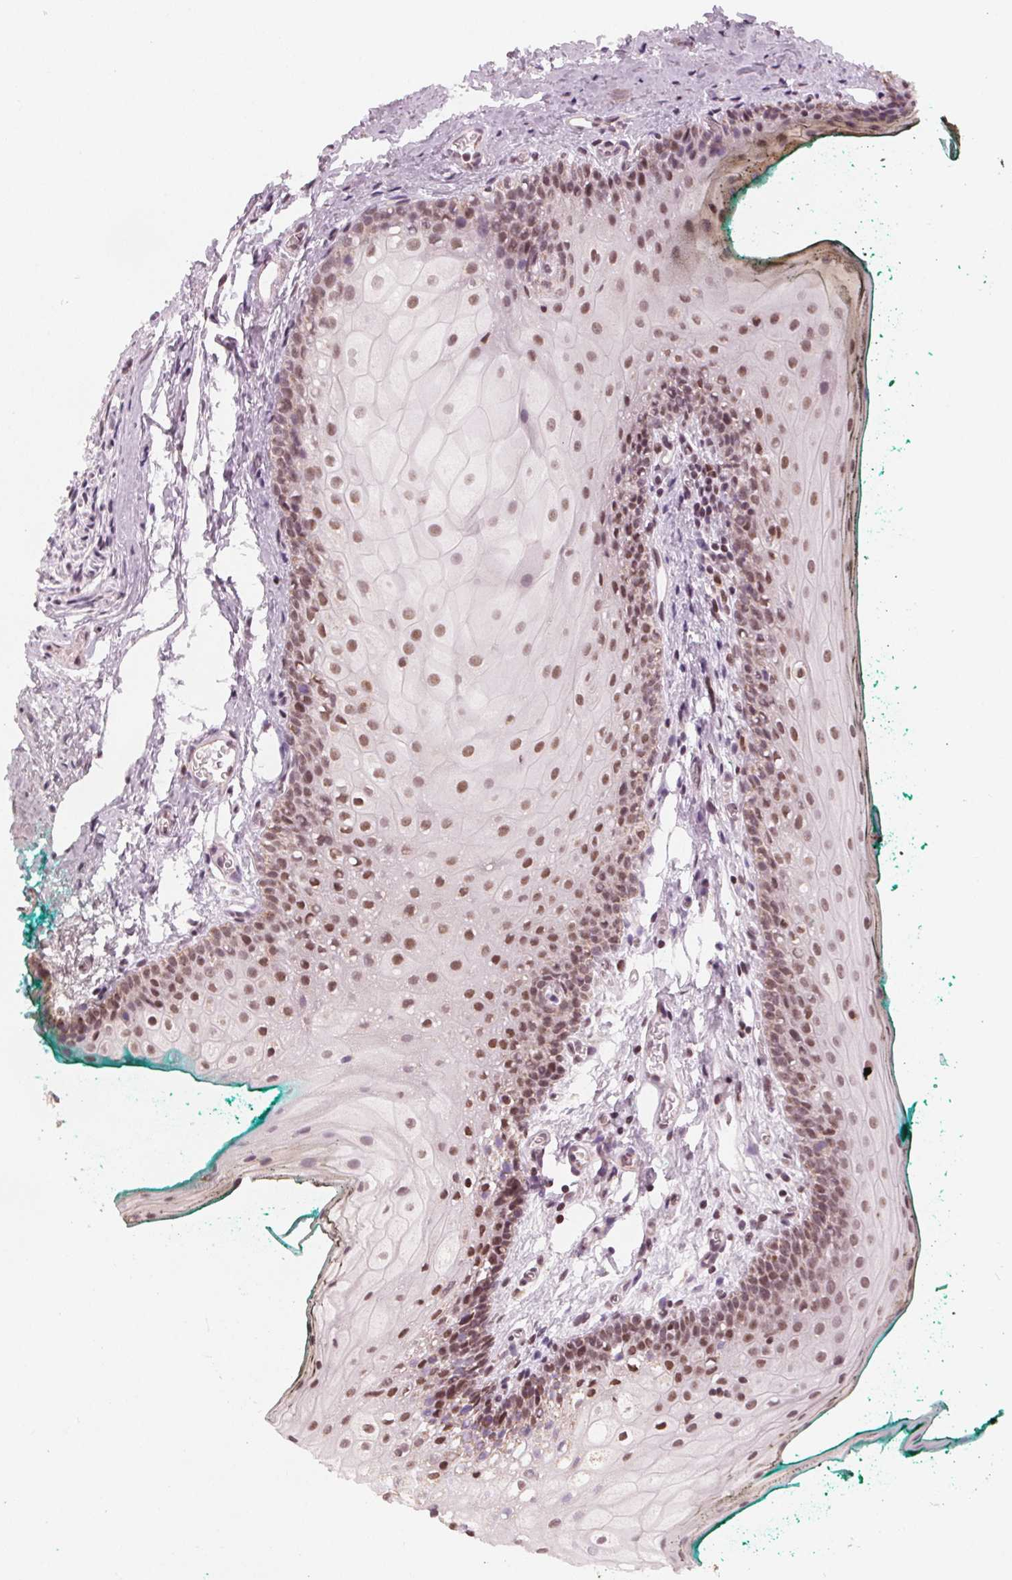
{"staining": {"intensity": "moderate", "quantity": ">75%", "location": "nuclear"}, "tissue": "oral mucosa", "cell_type": "Squamous epithelial cells", "image_type": "normal", "snomed": [{"axis": "morphology", "description": "Normal tissue, NOS"}, {"axis": "topography", "description": "Oral tissue"}], "caption": "The photomicrograph reveals immunohistochemical staining of normal oral mucosa. There is moderate nuclear staining is seen in about >75% of squamous epithelial cells.", "gene": "DPM2", "patient": {"sex": "female", "age": 68}}